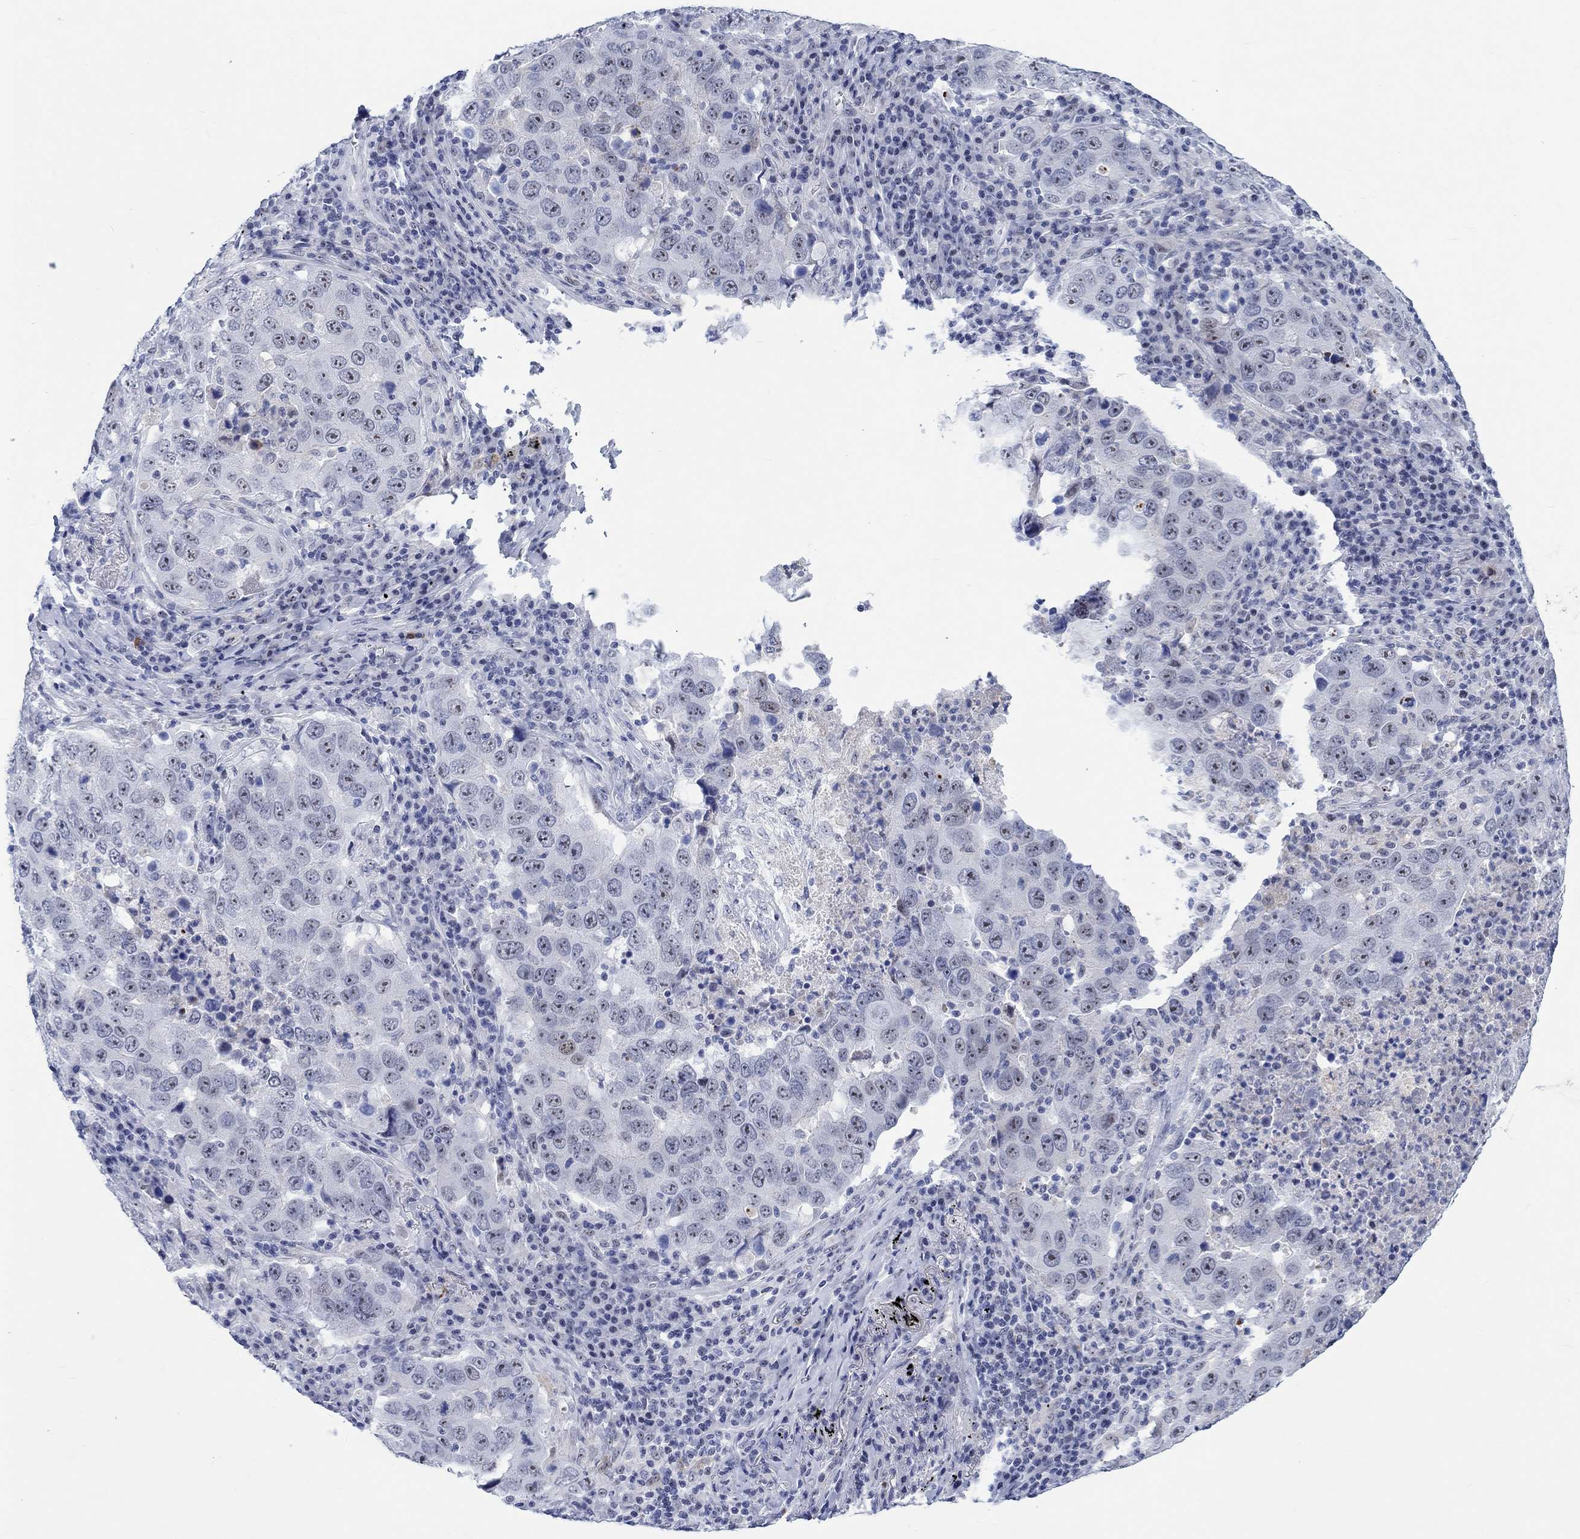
{"staining": {"intensity": "moderate", "quantity": "<25%", "location": "nuclear"}, "tissue": "lung cancer", "cell_type": "Tumor cells", "image_type": "cancer", "snomed": [{"axis": "morphology", "description": "Adenocarcinoma, NOS"}, {"axis": "topography", "description": "Lung"}], "caption": "Lung adenocarcinoma tissue displays moderate nuclear positivity in approximately <25% of tumor cells Immunohistochemistry (ihc) stains the protein of interest in brown and the nuclei are stained blue.", "gene": "ZNF446", "patient": {"sex": "male", "age": 73}}